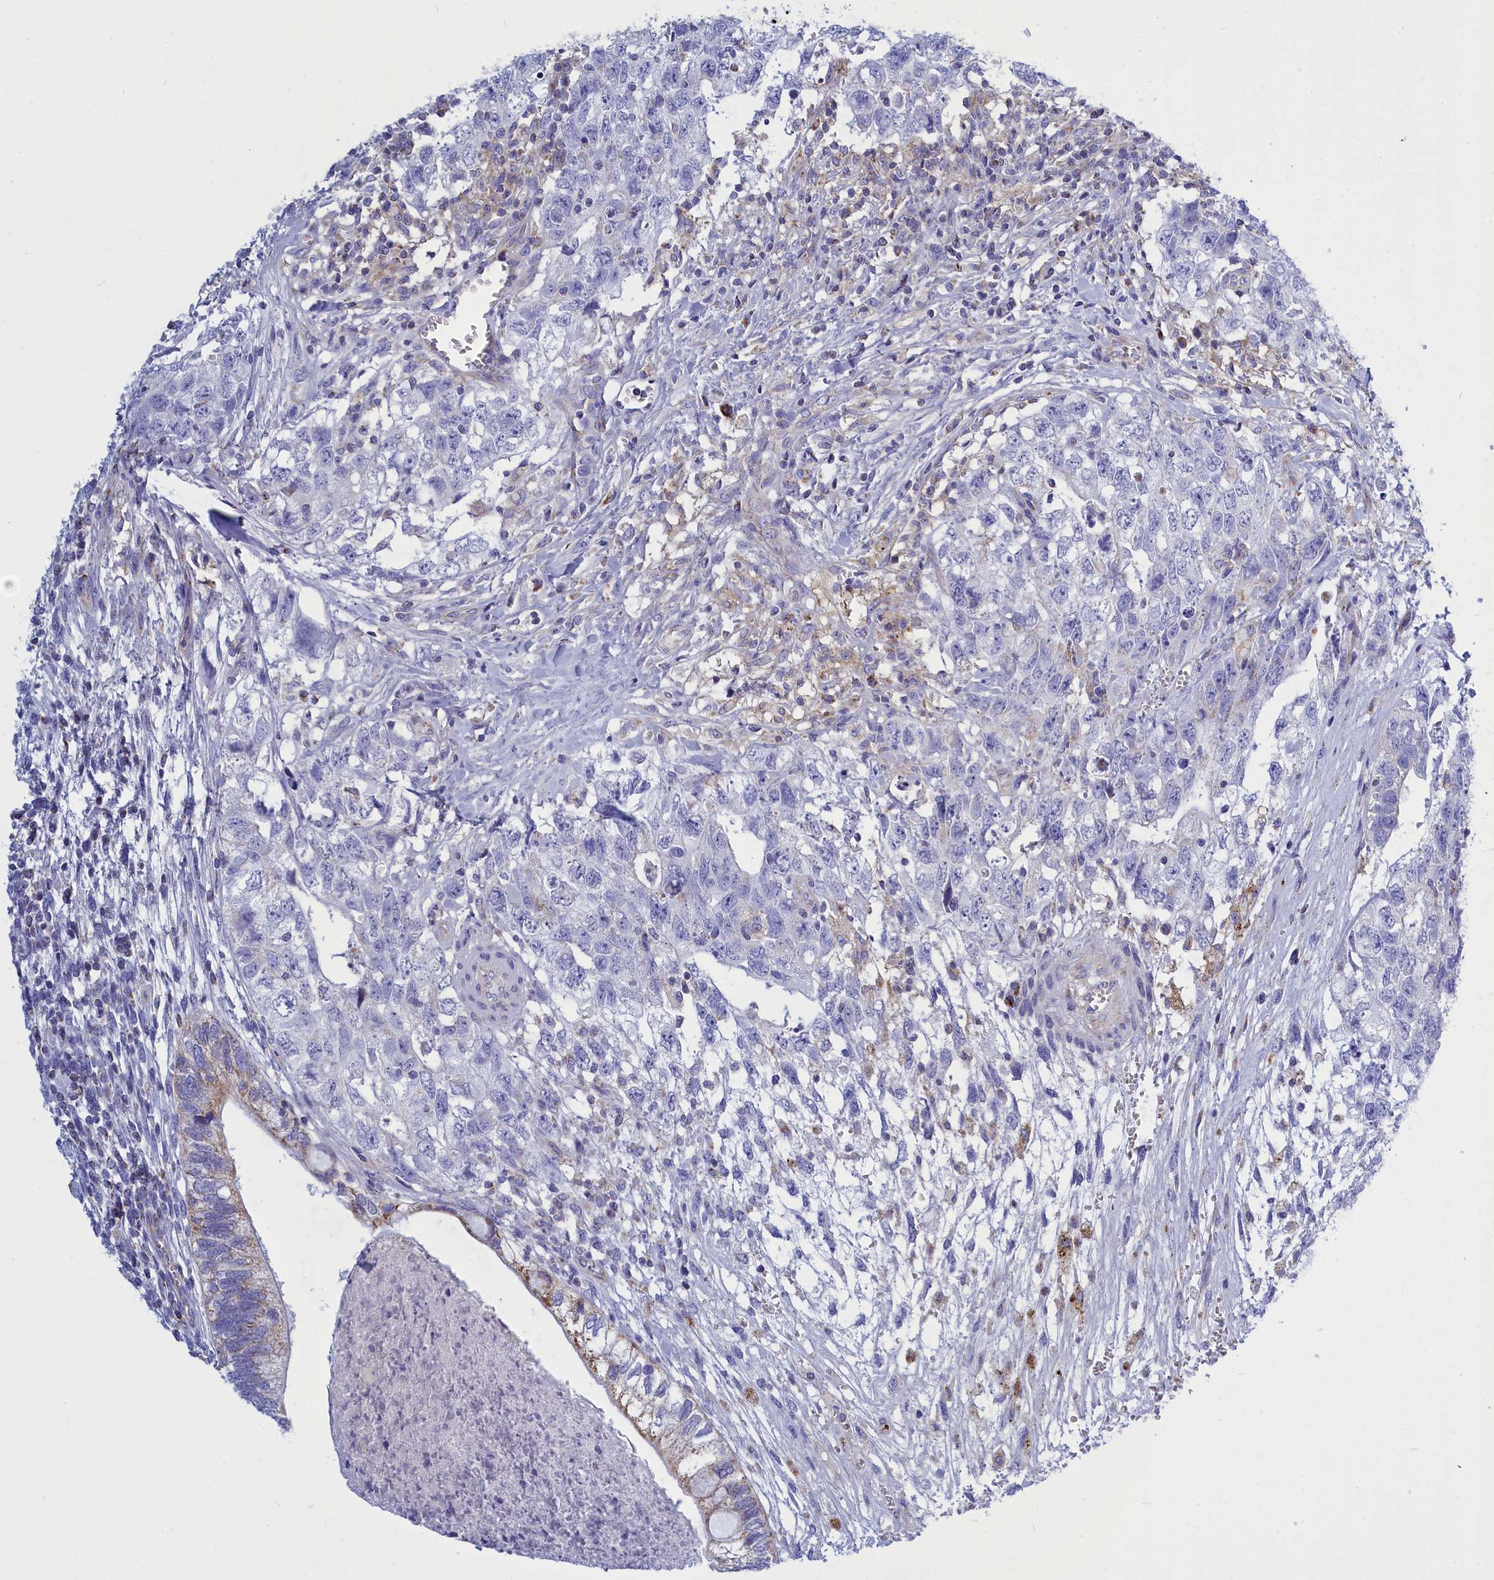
{"staining": {"intensity": "negative", "quantity": "none", "location": "none"}, "tissue": "testis cancer", "cell_type": "Tumor cells", "image_type": "cancer", "snomed": [{"axis": "morphology", "description": "Seminoma, NOS"}, {"axis": "morphology", "description": "Carcinoma, Embryonal, NOS"}, {"axis": "topography", "description": "Testis"}], "caption": "A high-resolution image shows IHC staining of testis cancer (embryonal carcinoma), which shows no significant positivity in tumor cells.", "gene": "CCRL2", "patient": {"sex": "male", "age": 29}}